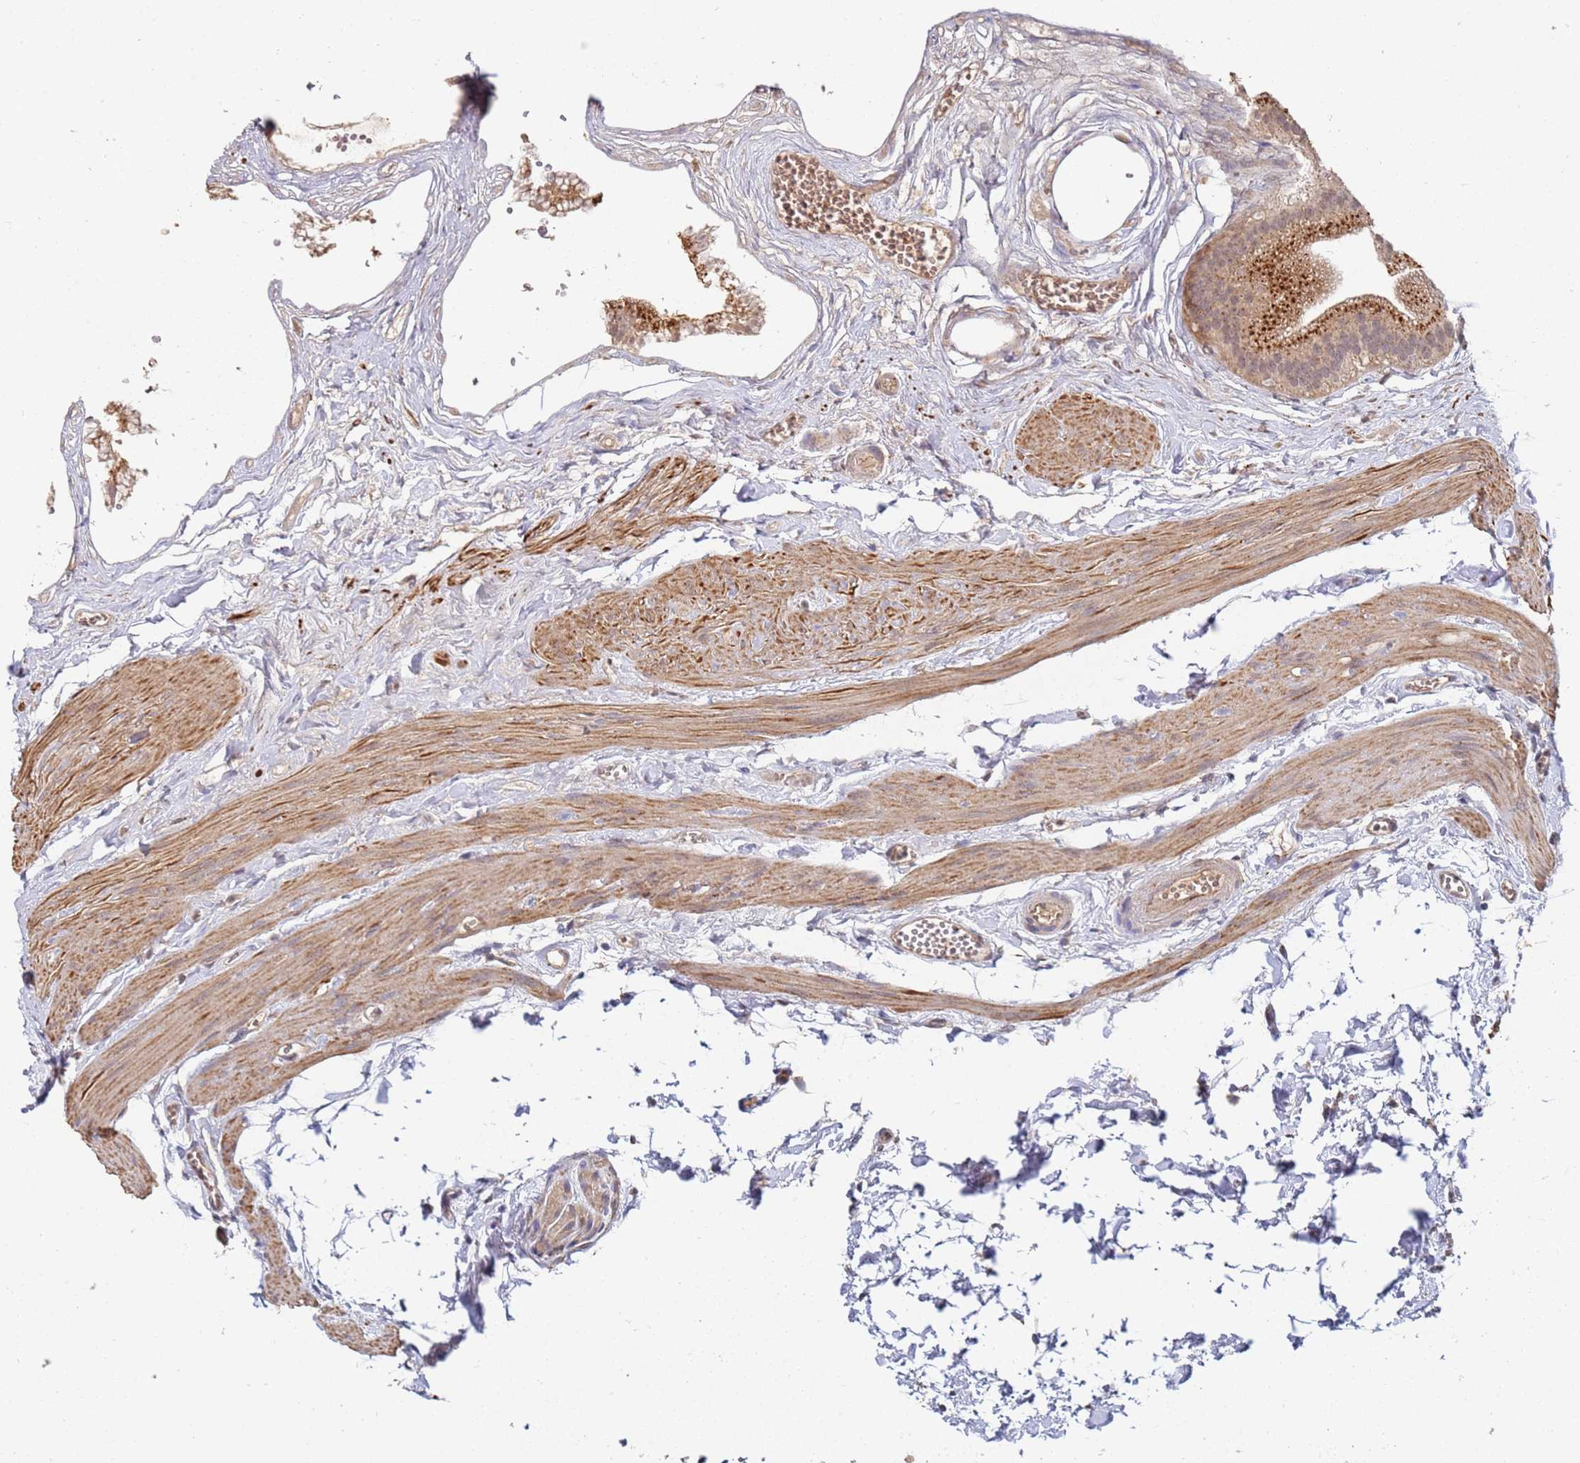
{"staining": {"intensity": "strong", "quantity": "25%-75%", "location": "cytoplasmic/membranous"}, "tissue": "gallbladder", "cell_type": "Glandular cells", "image_type": "normal", "snomed": [{"axis": "morphology", "description": "Normal tissue, NOS"}, {"axis": "topography", "description": "Gallbladder"}], "caption": "Immunohistochemistry (IHC) of normal human gallbladder reveals high levels of strong cytoplasmic/membranous expression in approximately 25%-75% of glandular cells.", "gene": "ABCB6", "patient": {"sex": "female", "age": 54}}